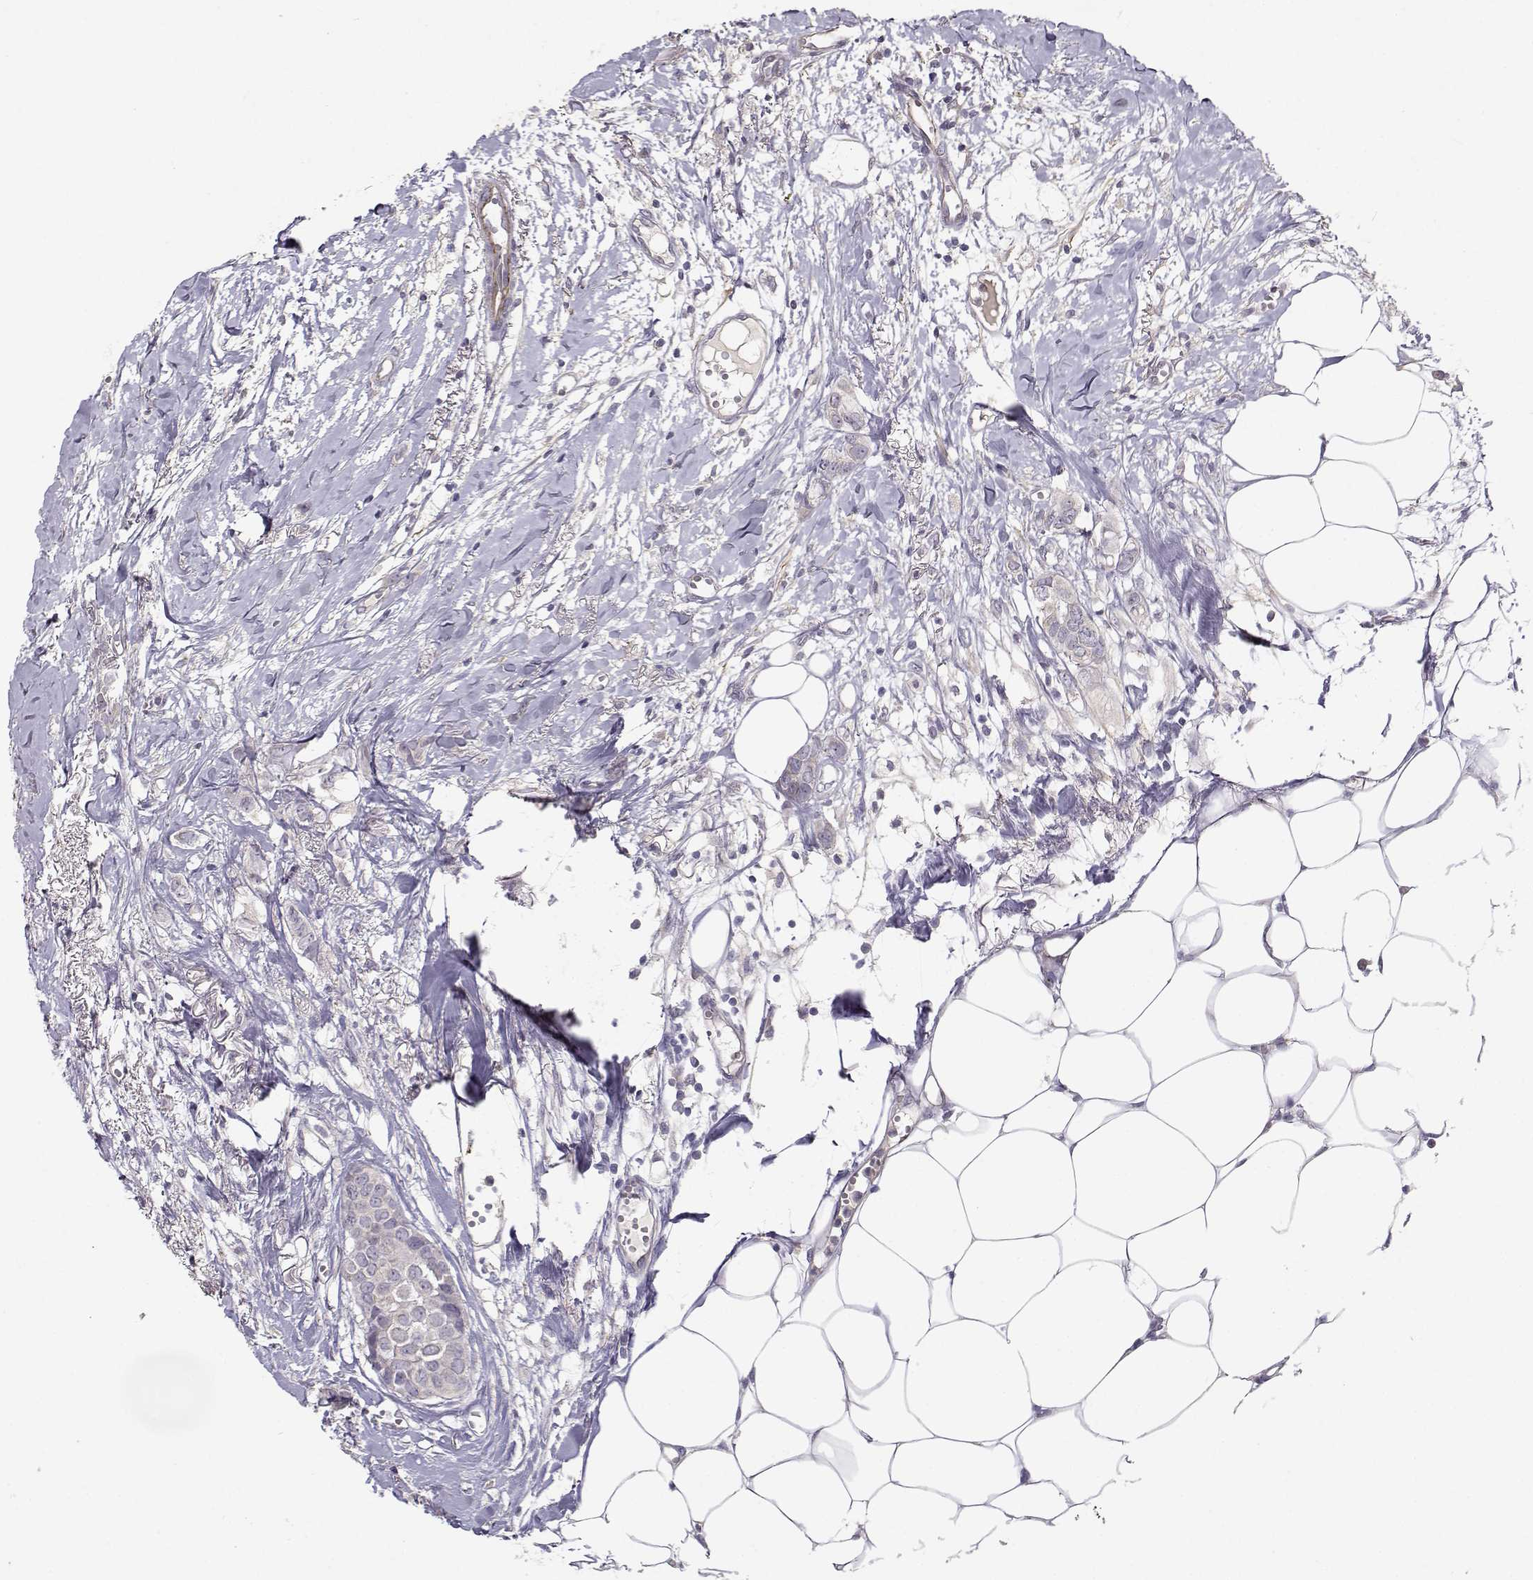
{"staining": {"intensity": "negative", "quantity": "none", "location": "none"}, "tissue": "breast cancer", "cell_type": "Tumor cells", "image_type": "cancer", "snomed": [{"axis": "morphology", "description": "Duct carcinoma"}, {"axis": "topography", "description": "Breast"}], "caption": "A micrograph of breast invasive ductal carcinoma stained for a protein shows no brown staining in tumor cells.", "gene": "TMEM145", "patient": {"sex": "female", "age": 85}}